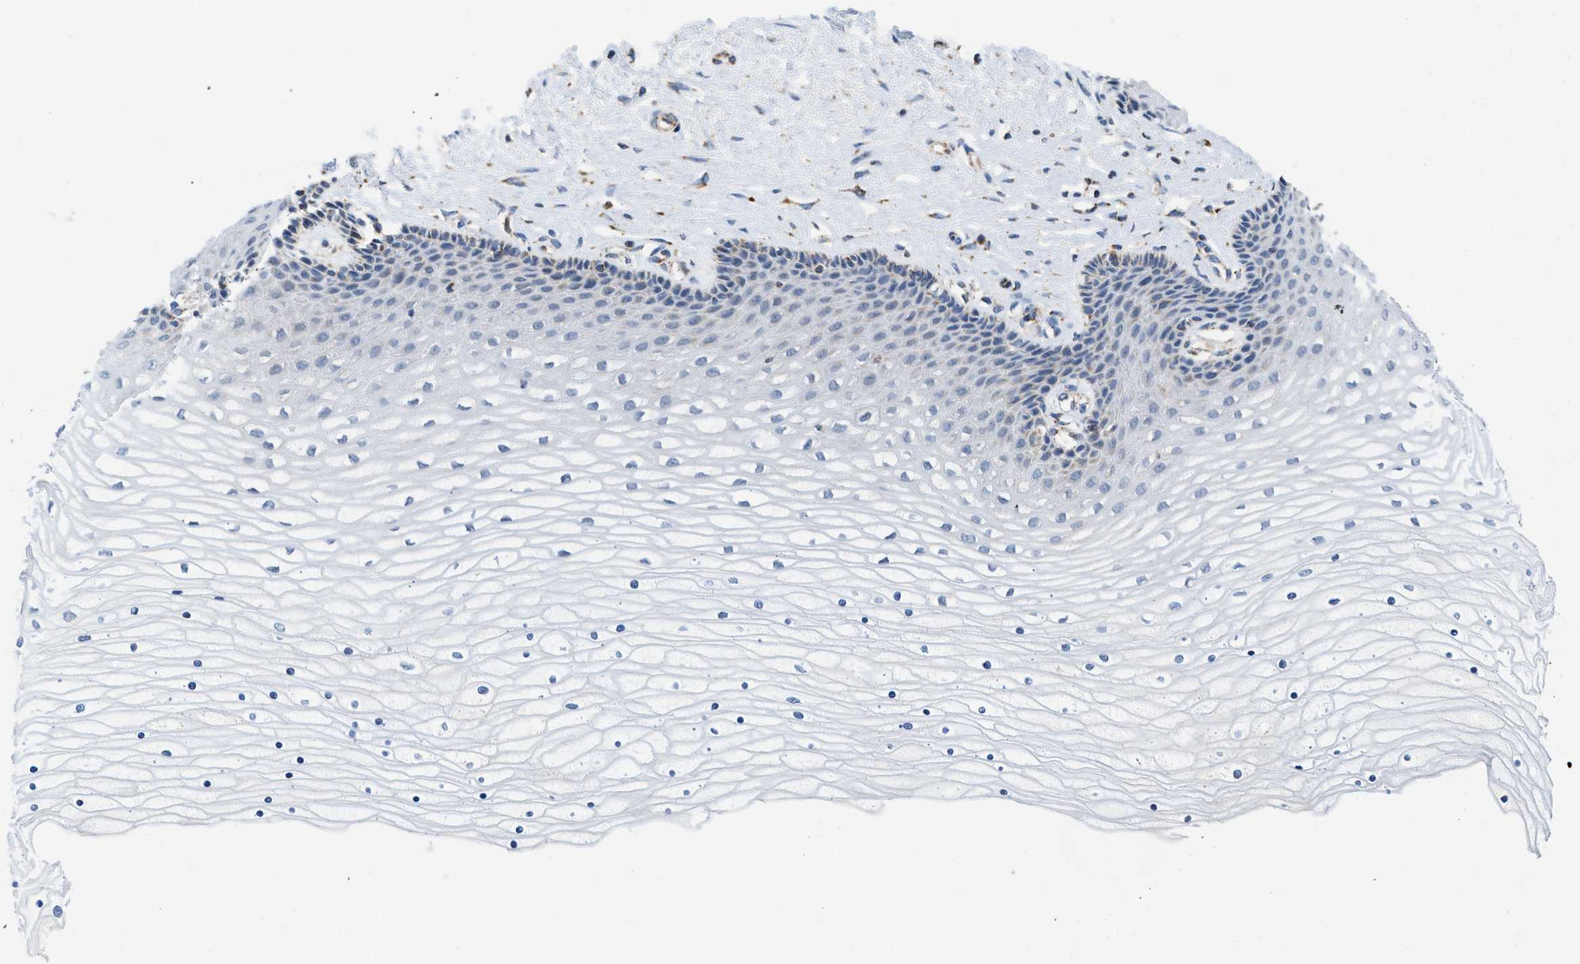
{"staining": {"intensity": "moderate", "quantity": ">75%", "location": "cytoplasmic/membranous"}, "tissue": "cervix", "cell_type": "Glandular cells", "image_type": "normal", "snomed": [{"axis": "morphology", "description": "Normal tissue, NOS"}, {"axis": "topography", "description": "Cervix"}], "caption": "This image exhibits IHC staining of benign cervix, with medium moderate cytoplasmic/membranous positivity in approximately >75% of glandular cells.", "gene": "KCNJ5", "patient": {"sex": "female", "age": 39}}